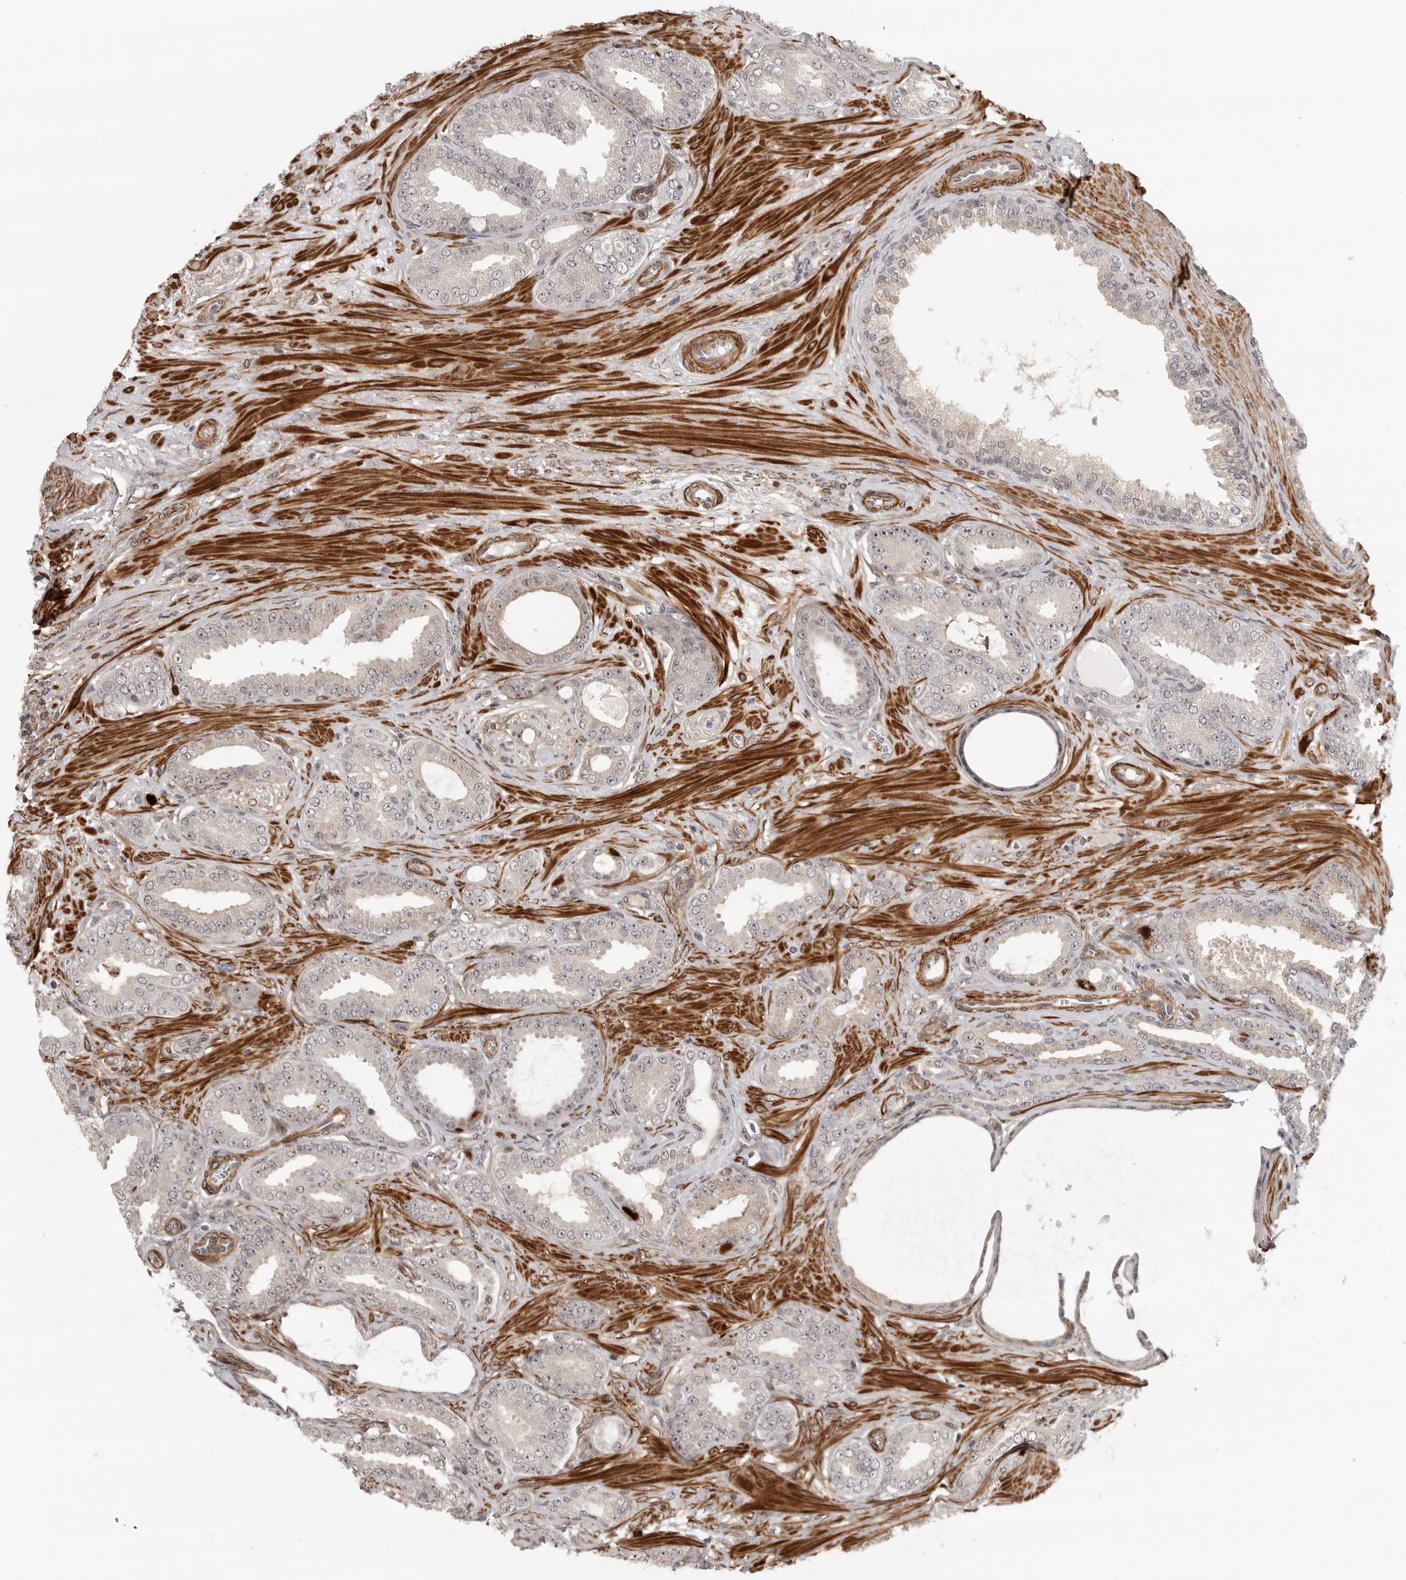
{"staining": {"intensity": "weak", "quantity": "<25%", "location": "nuclear"}, "tissue": "prostate cancer", "cell_type": "Tumor cells", "image_type": "cancer", "snomed": [{"axis": "morphology", "description": "Adenocarcinoma, Low grade"}, {"axis": "topography", "description": "Prostate"}], "caption": "Prostate cancer (adenocarcinoma (low-grade)) stained for a protein using immunohistochemistry demonstrates no expression tumor cells.", "gene": "TUT4", "patient": {"sex": "male", "age": 63}}